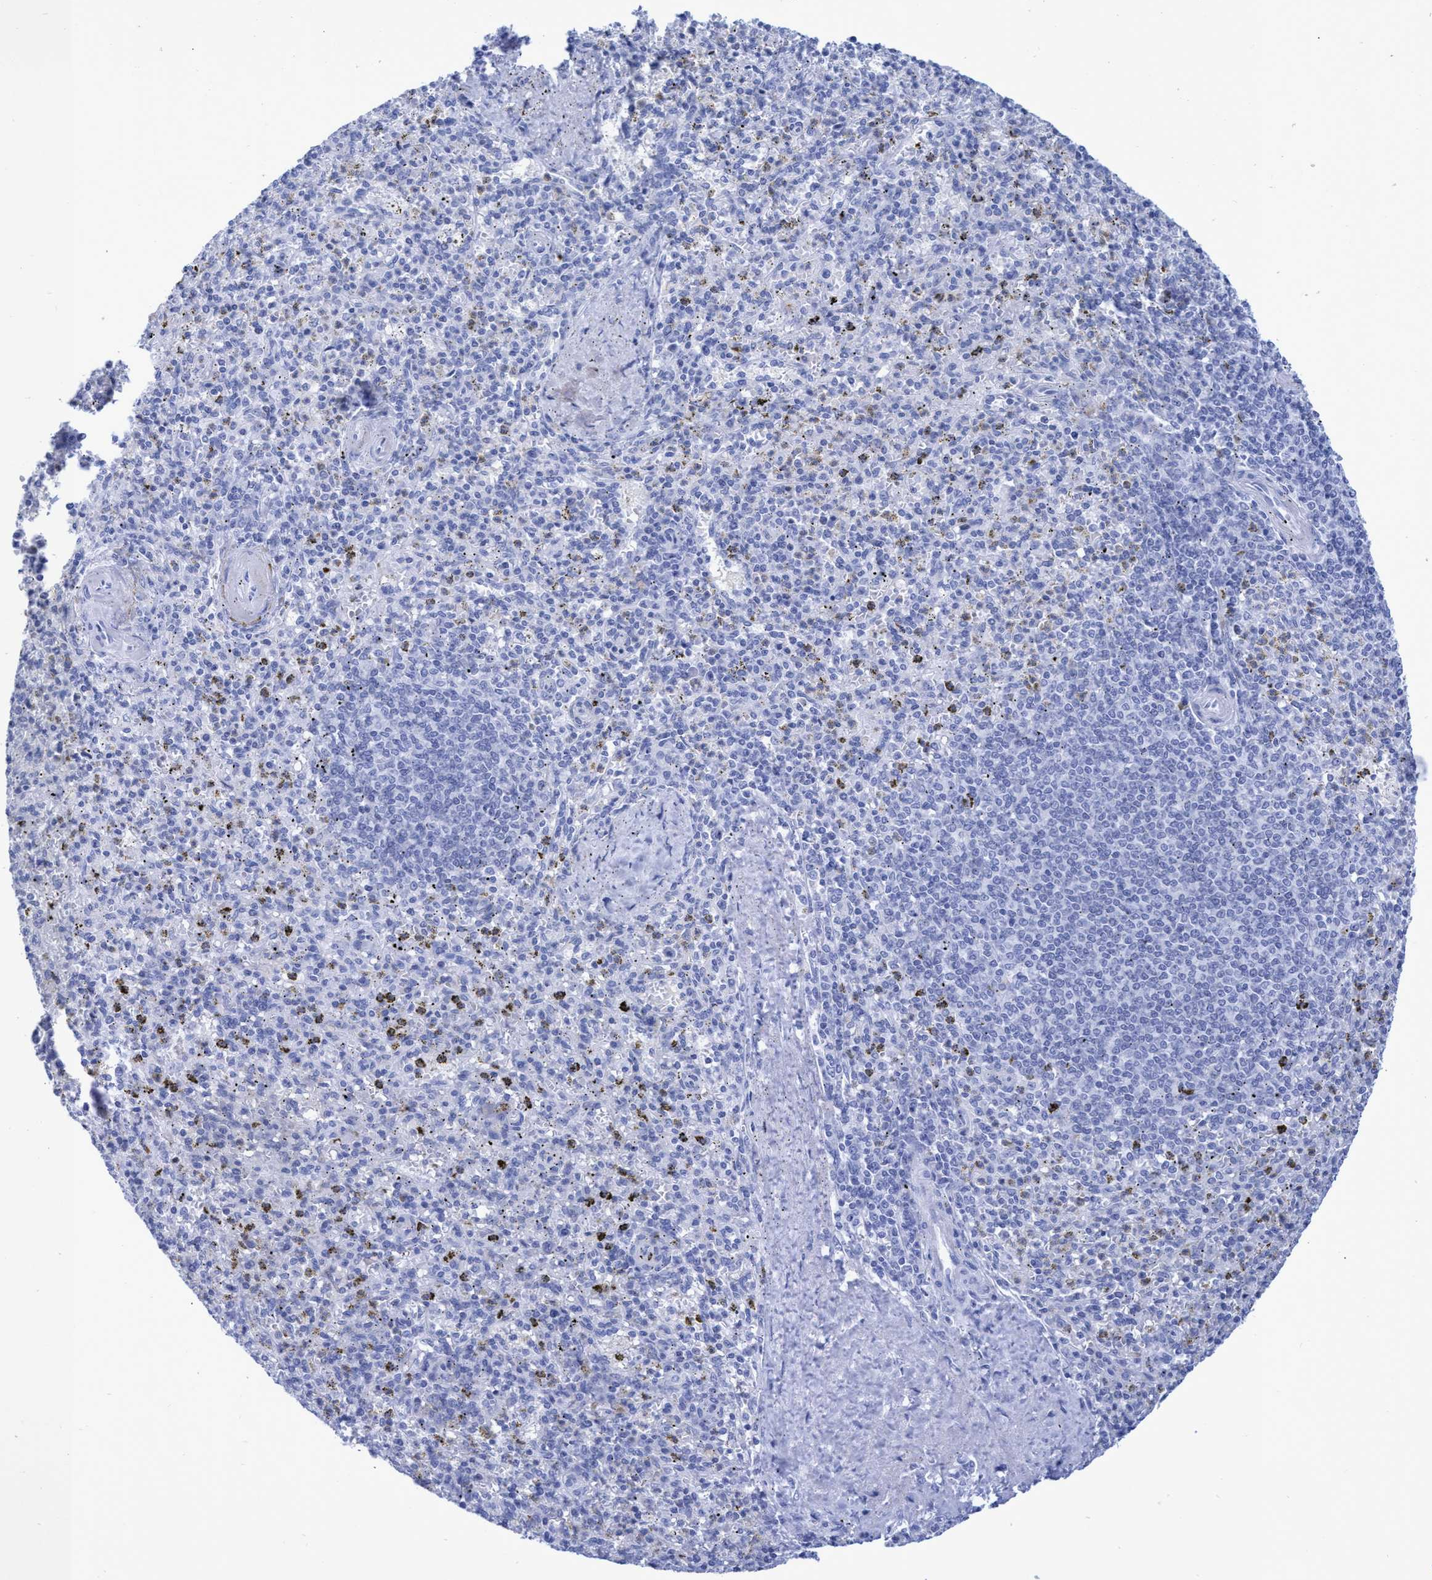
{"staining": {"intensity": "negative", "quantity": "none", "location": "none"}, "tissue": "spleen", "cell_type": "Cells in red pulp", "image_type": "normal", "snomed": [{"axis": "morphology", "description": "Normal tissue, NOS"}, {"axis": "topography", "description": "Spleen"}], "caption": "Spleen was stained to show a protein in brown. There is no significant expression in cells in red pulp. (DAB immunohistochemistry (IHC), high magnification).", "gene": "INSL6", "patient": {"sex": "male", "age": 72}}